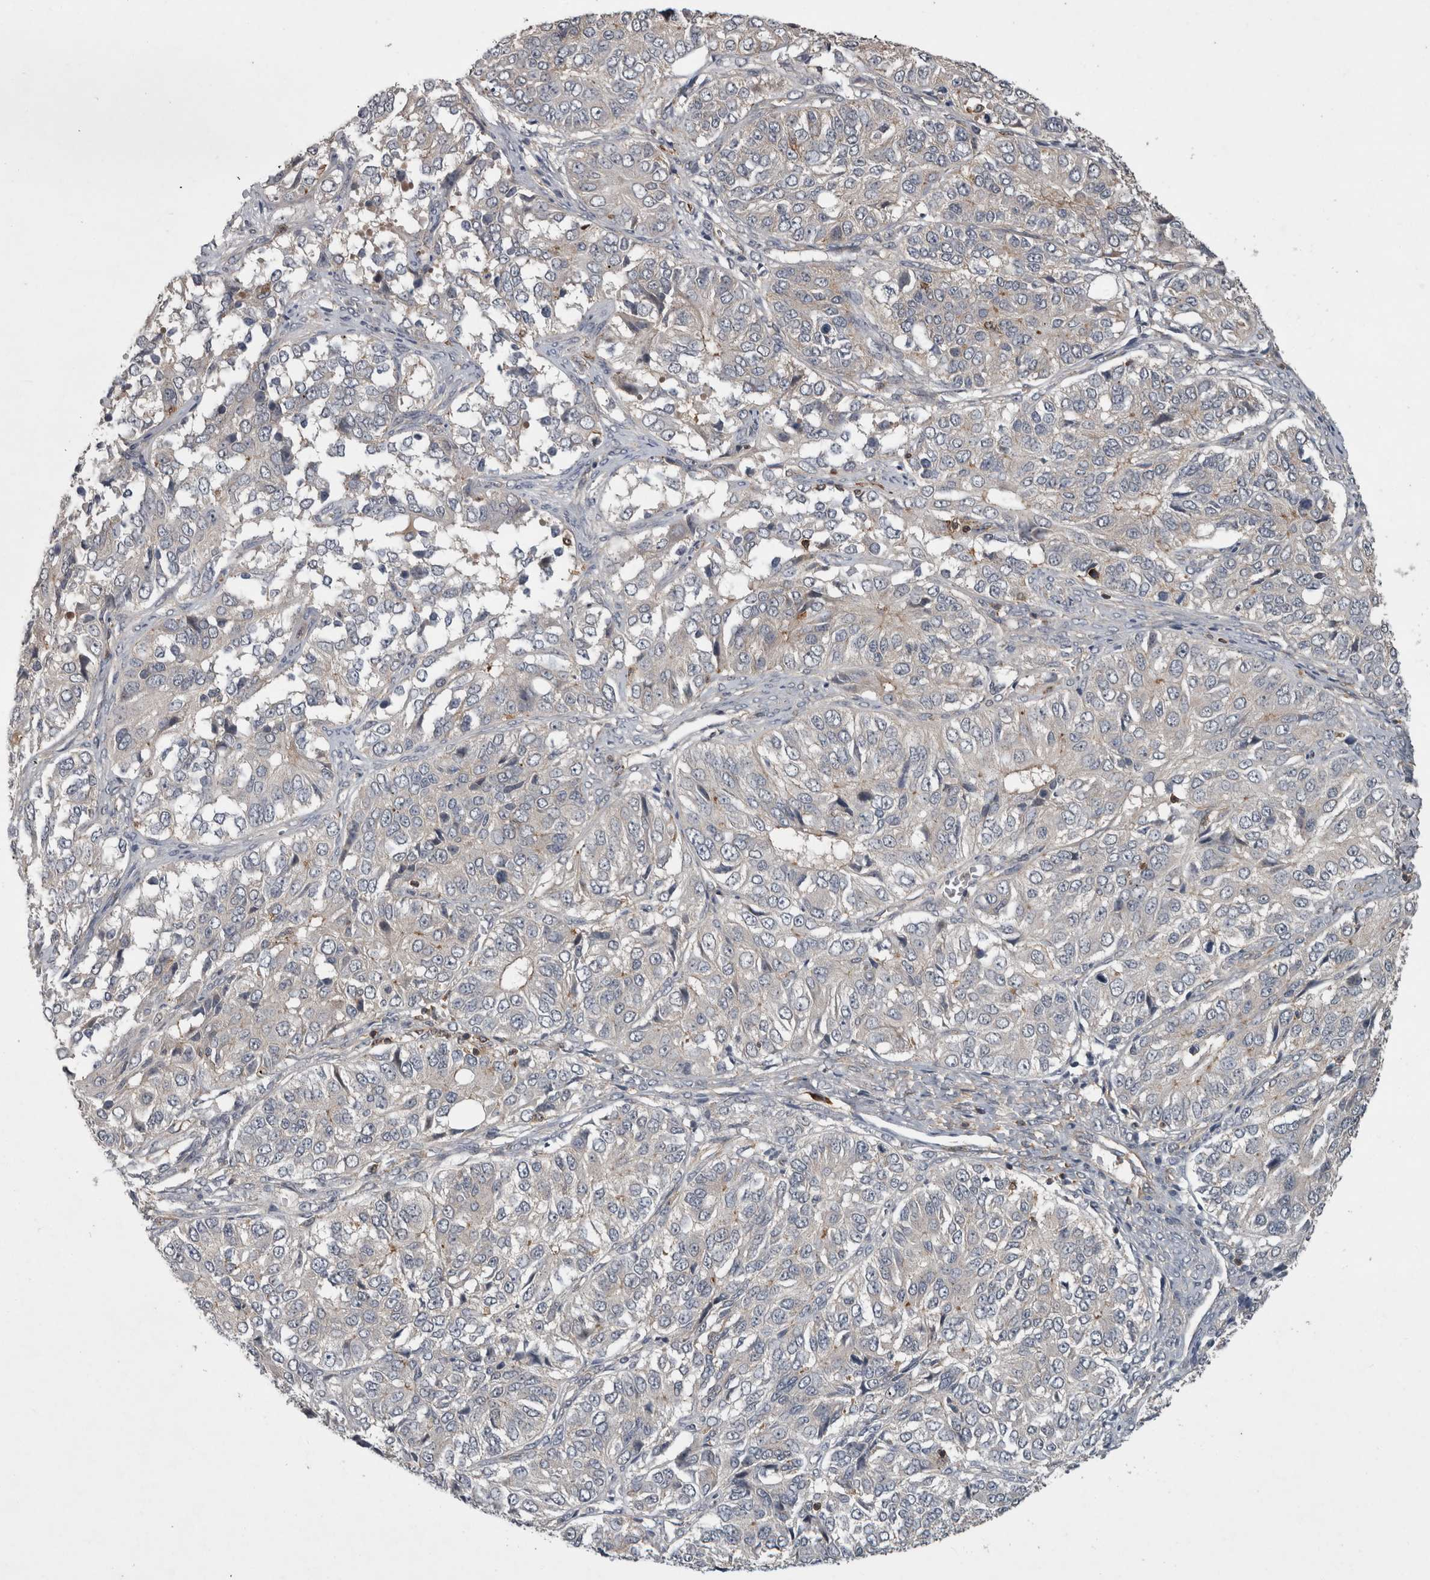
{"staining": {"intensity": "negative", "quantity": "none", "location": "none"}, "tissue": "ovarian cancer", "cell_type": "Tumor cells", "image_type": "cancer", "snomed": [{"axis": "morphology", "description": "Carcinoma, endometroid"}, {"axis": "topography", "description": "Ovary"}], "caption": "Image shows no protein staining in tumor cells of endometroid carcinoma (ovarian) tissue. (Immunohistochemistry (ihc), brightfield microscopy, high magnification).", "gene": "SPATA48", "patient": {"sex": "female", "age": 51}}